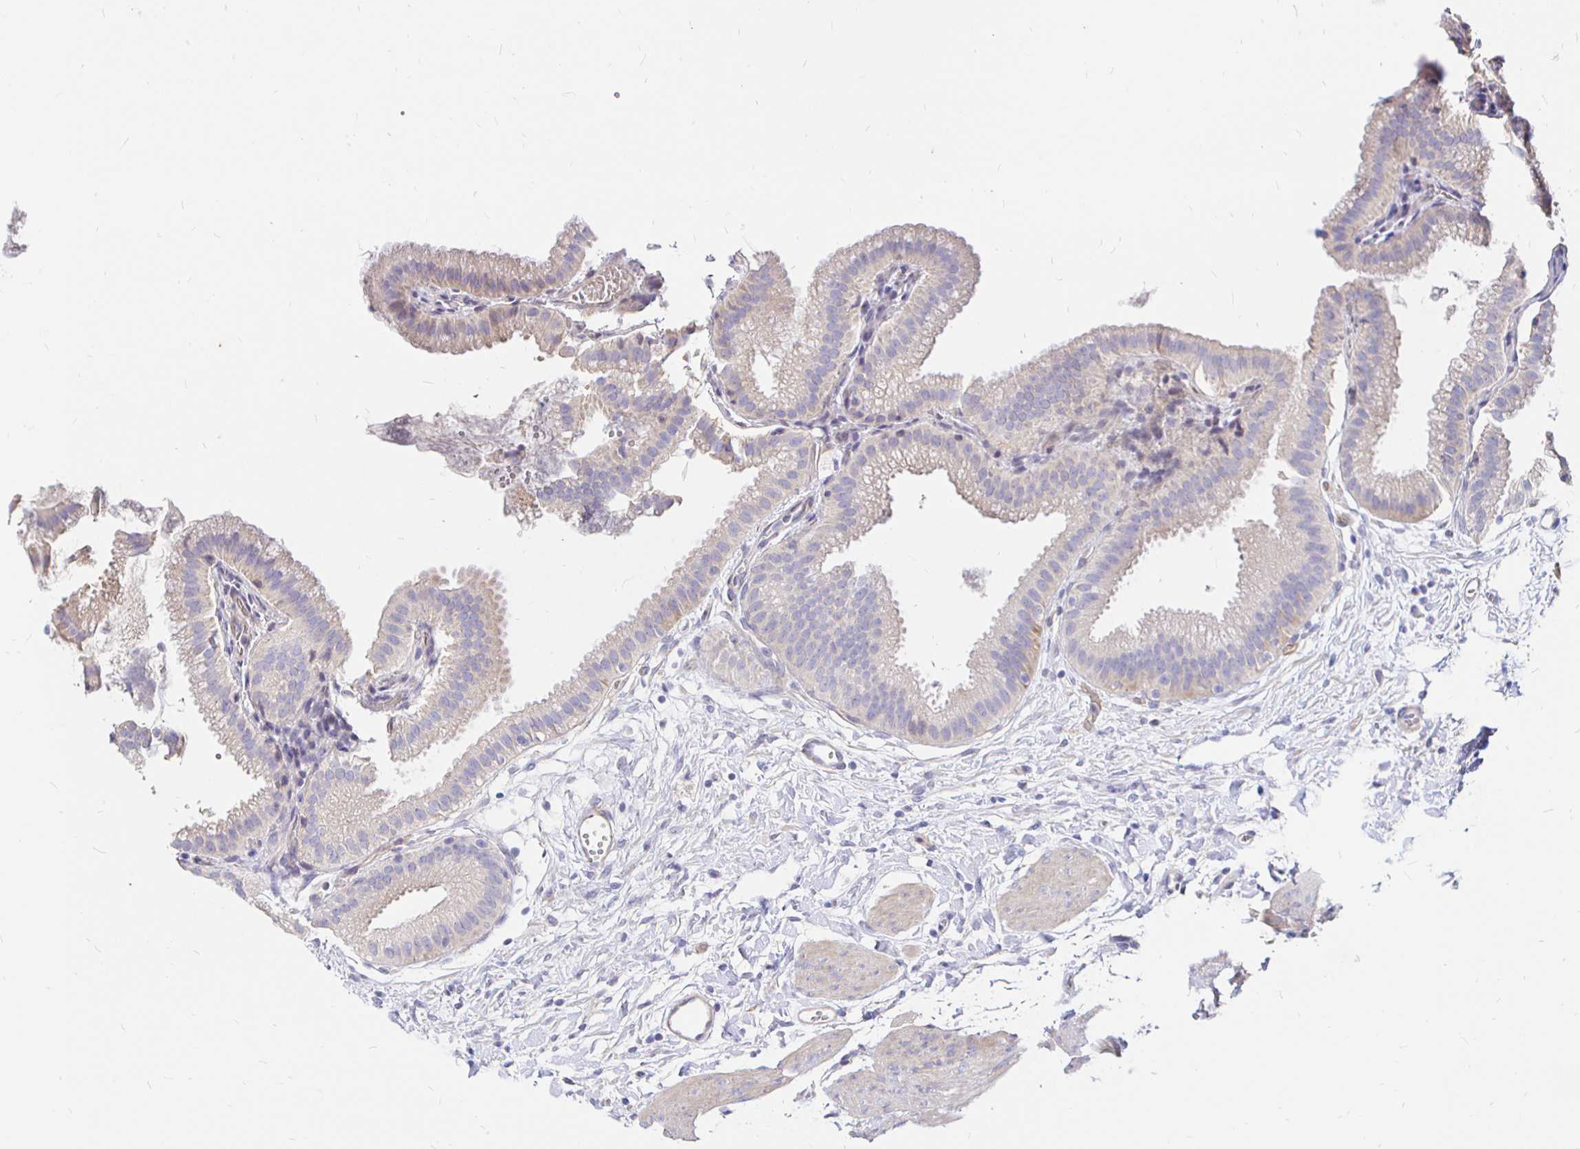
{"staining": {"intensity": "weak", "quantity": "<25%", "location": "cytoplasmic/membranous"}, "tissue": "gallbladder", "cell_type": "Glandular cells", "image_type": "normal", "snomed": [{"axis": "morphology", "description": "Normal tissue, NOS"}, {"axis": "topography", "description": "Gallbladder"}], "caption": "An immunohistochemistry histopathology image of normal gallbladder is shown. There is no staining in glandular cells of gallbladder. The staining was performed using DAB (3,3'-diaminobenzidine) to visualize the protein expression in brown, while the nuclei were stained in blue with hematoxylin (Magnification: 20x).", "gene": "PALM2AKAP2", "patient": {"sex": "female", "age": 63}}